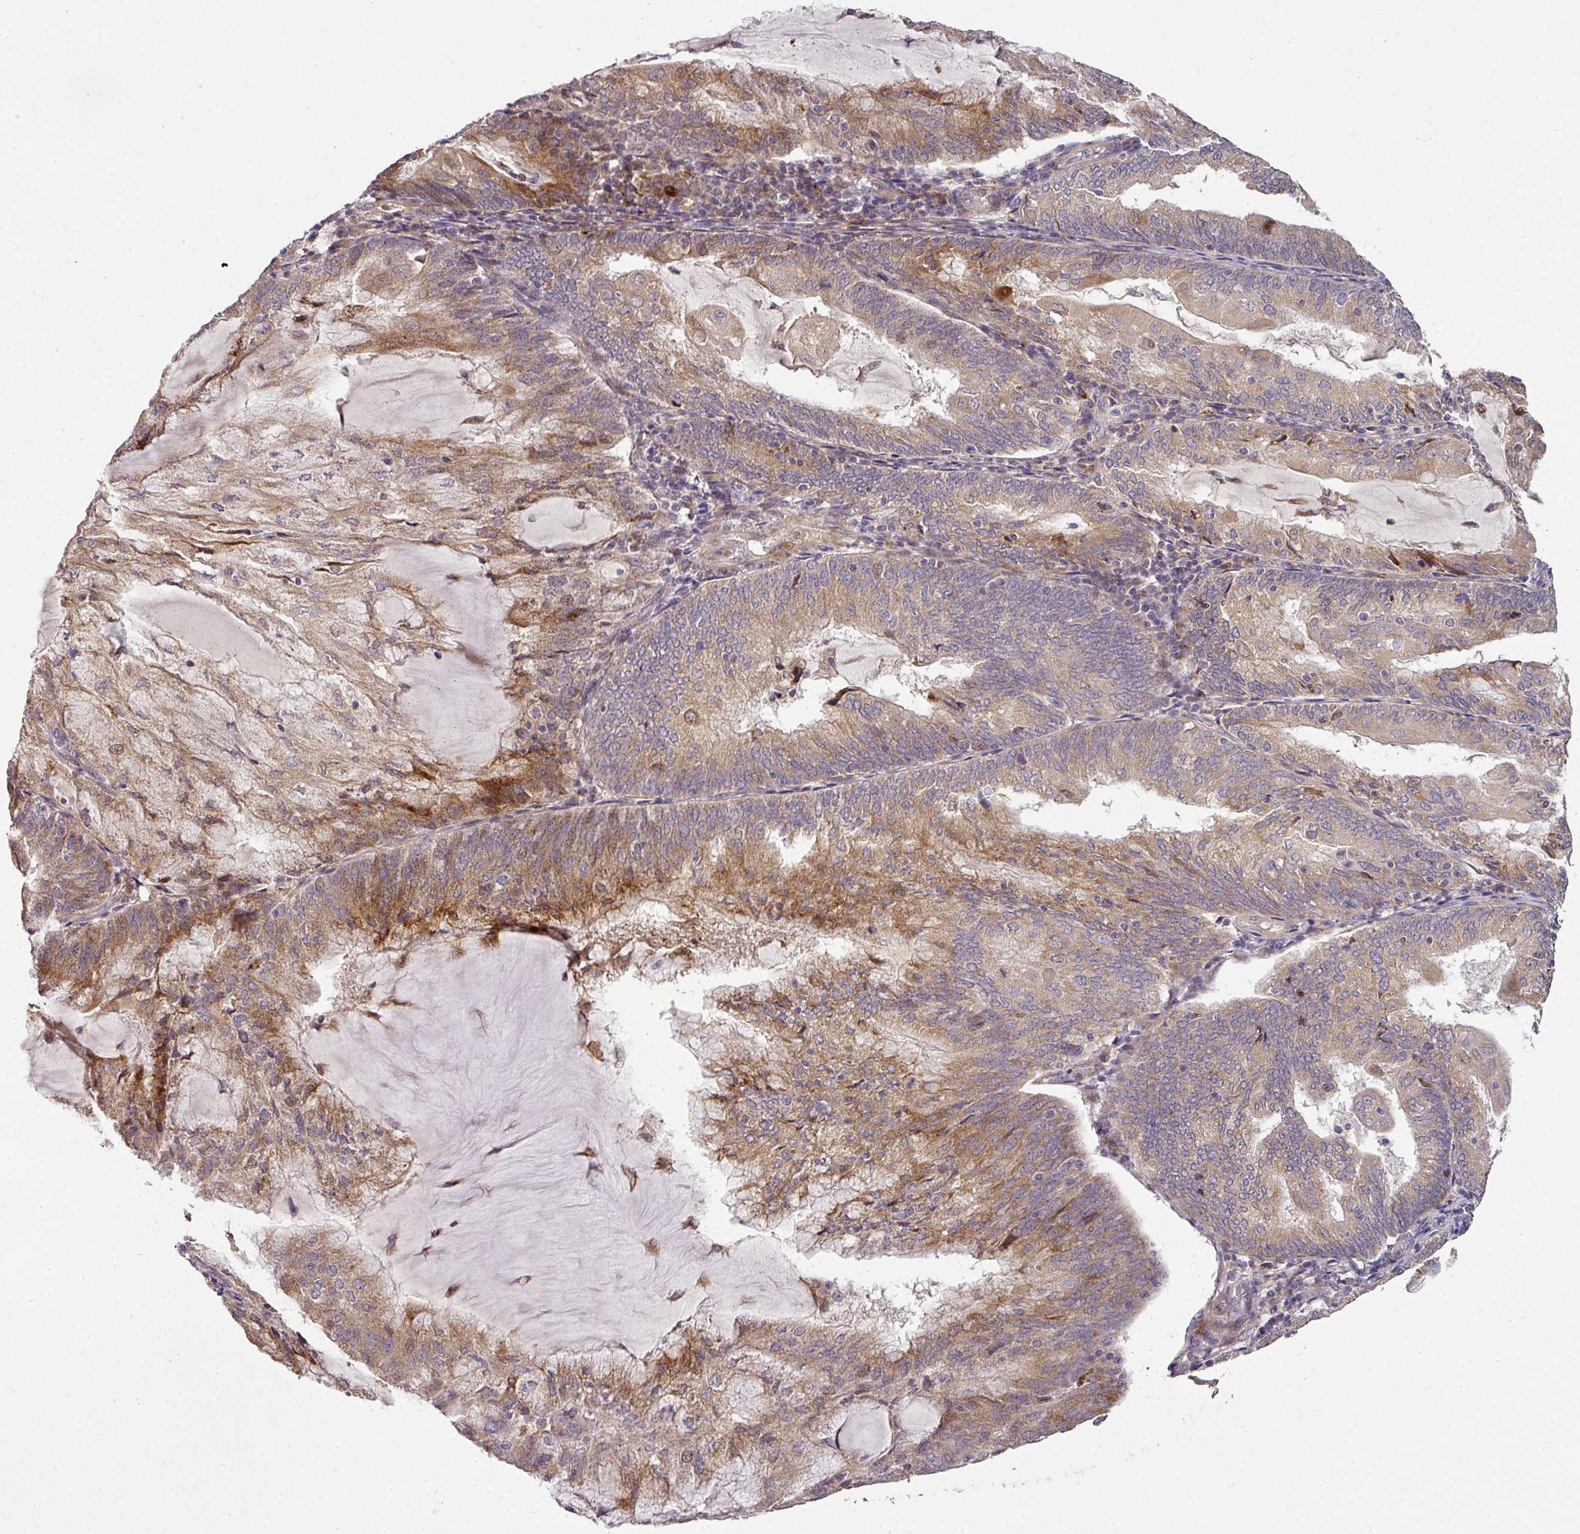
{"staining": {"intensity": "moderate", "quantity": "25%-75%", "location": "cytoplasmic/membranous"}, "tissue": "endometrial cancer", "cell_type": "Tumor cells", "image_type": "cancer", "snomed": [{"axis": "morphology", "description": "Adenocarcinoma, NOS"}, {"axis": "topography", "description": "Endometrium"}], "caption": "Protein analysis of endometrial cancer tissue demonstrates moderate cytoplasmic/membranous positivity in approximately 25%-75% of tumor cells.", "gene": "SPCS3", "patient": {"sex": "female", "age": 81}}